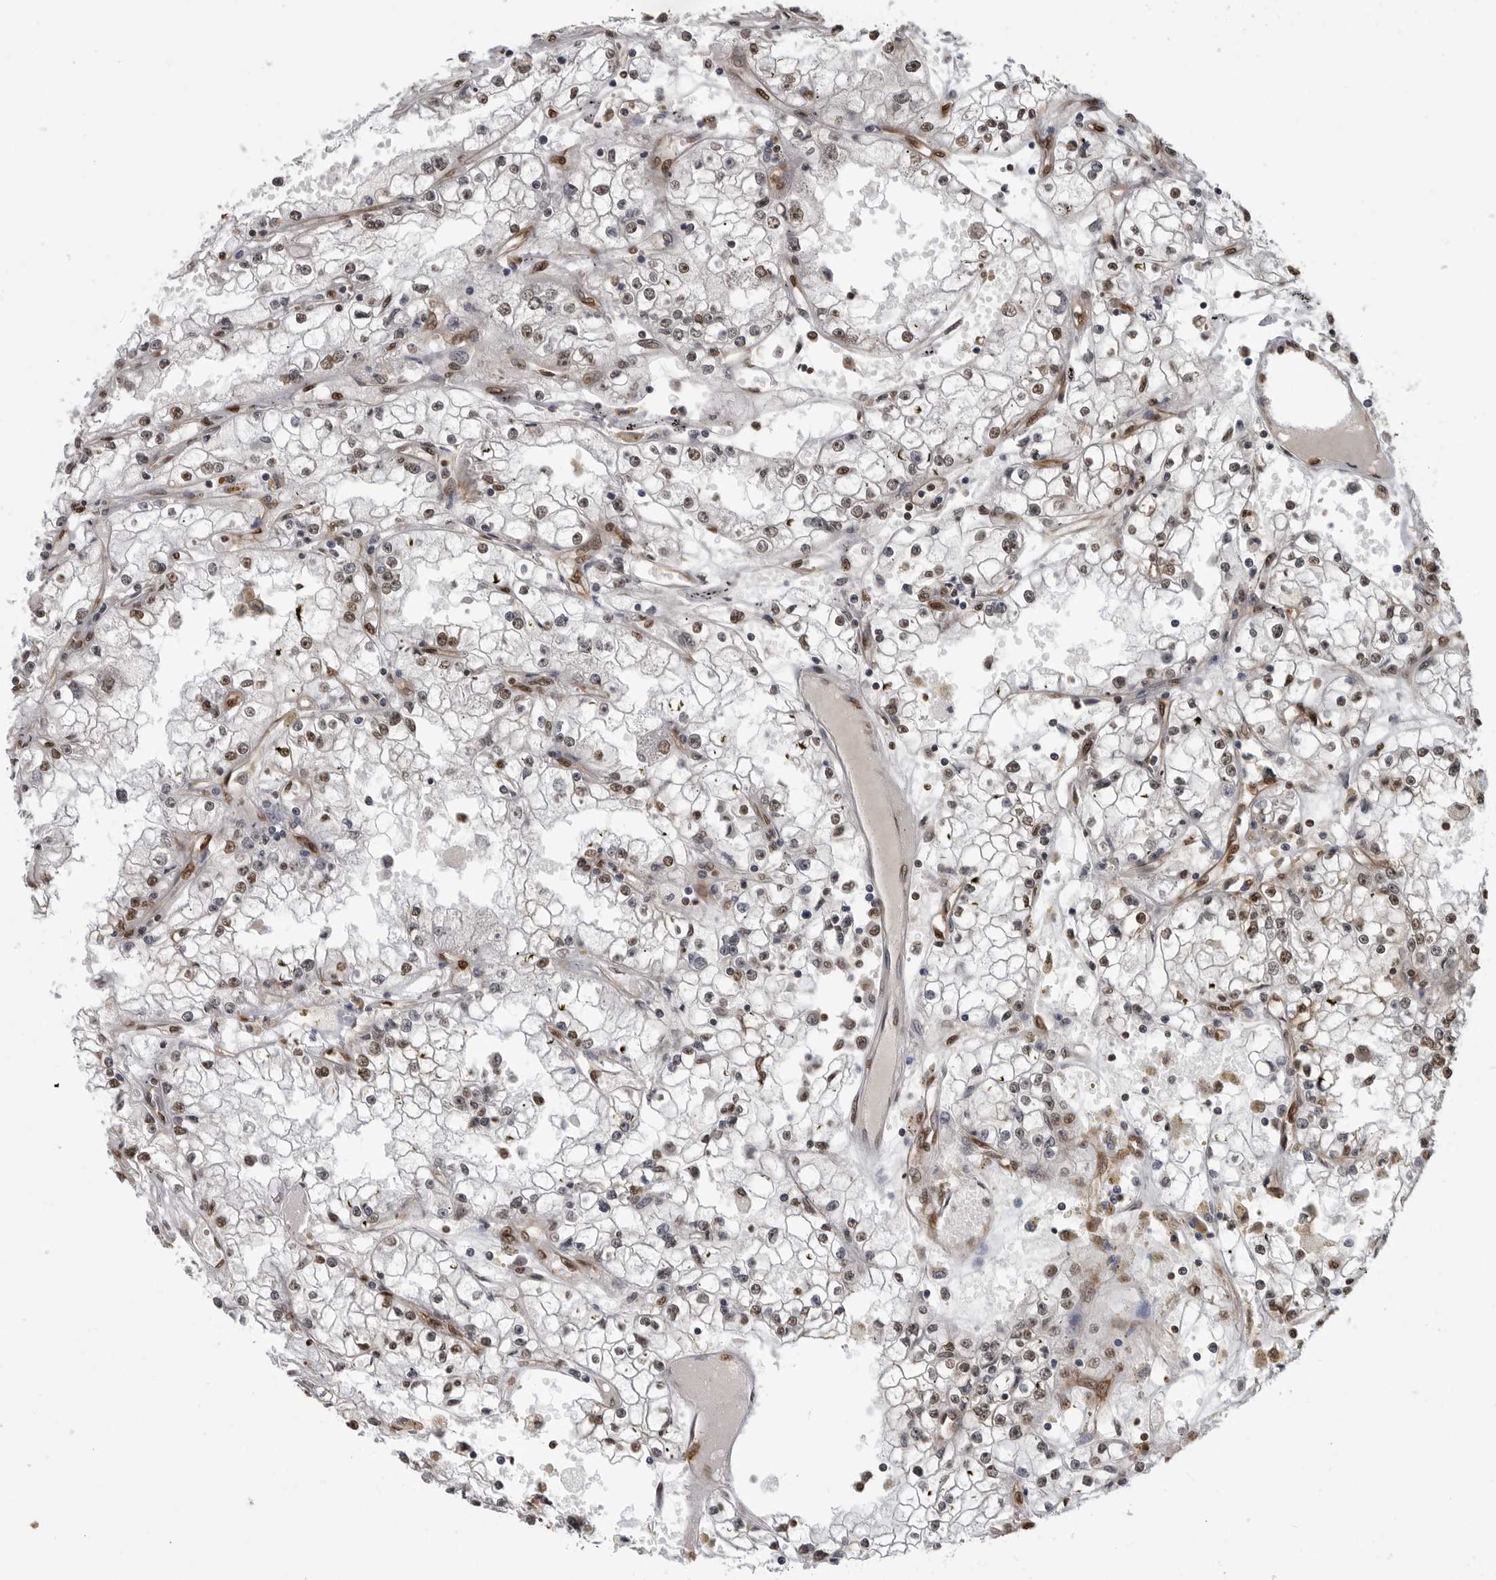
{"staining": {"intensity": "moderate", "quantity": ">75%", "location": "nuclear"}, "tissue": "renal cancer", "cell_type": "Tumor cells", "image_type": "cancer", "snomed": [{"axis": "morphology", "description": "Adenocarcinoma, NOS"}, {"axis": "topography", "description": "Kidney"}], "caption": "IHC photomicrograph of neoplastic tissue: renal adenocarcinoma stained using IHC reveals medium levels of moderate protein expression localized specifically in the nuclear of tumor cells, appearing as a nuclear brown color.", "gene": "SMAD2", "patient": {"sex": "male", "age": 56}}